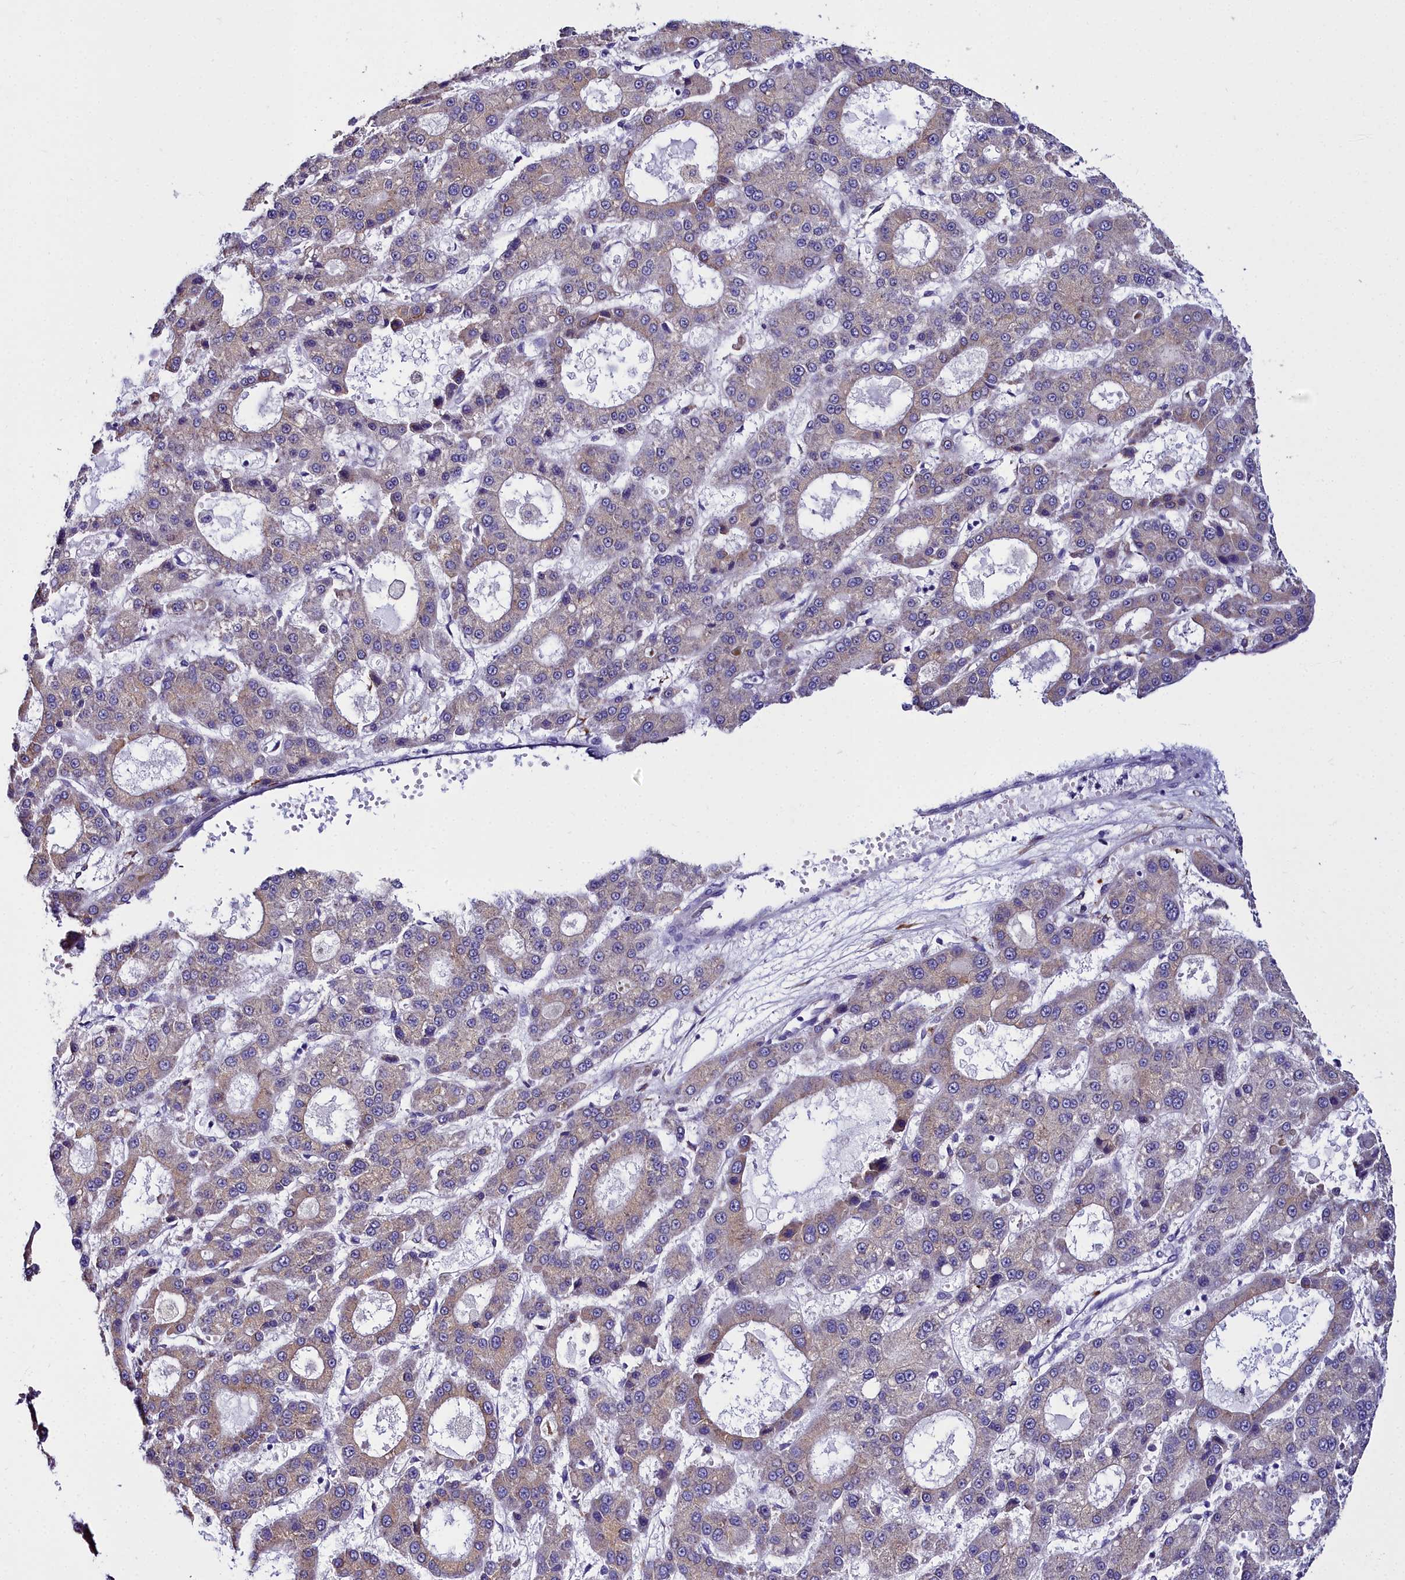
{"staining": {"intensity": "weak", "quantity": "25%-75%", "location": "cytoplasmic/membranous"}, "tissue": "liver cancer", "cell_type": "Tumor cells", "image_type": "cancer", "snomed": [{"axis": "morphology", "description": "Carcinoma, Hepatocellular, NOS"}, {"axis": "topography", "description": "Liver"}], "caption": "DAB immunohistochemical staining of human liver cancer (hepatocellular carcinoma) displays weak cytoplasmic/membranous protein staining in approximately 25%-75% of tumor cells.", "gene": "TXNDC5", "patient": {"sex": "male", "age": 70}}